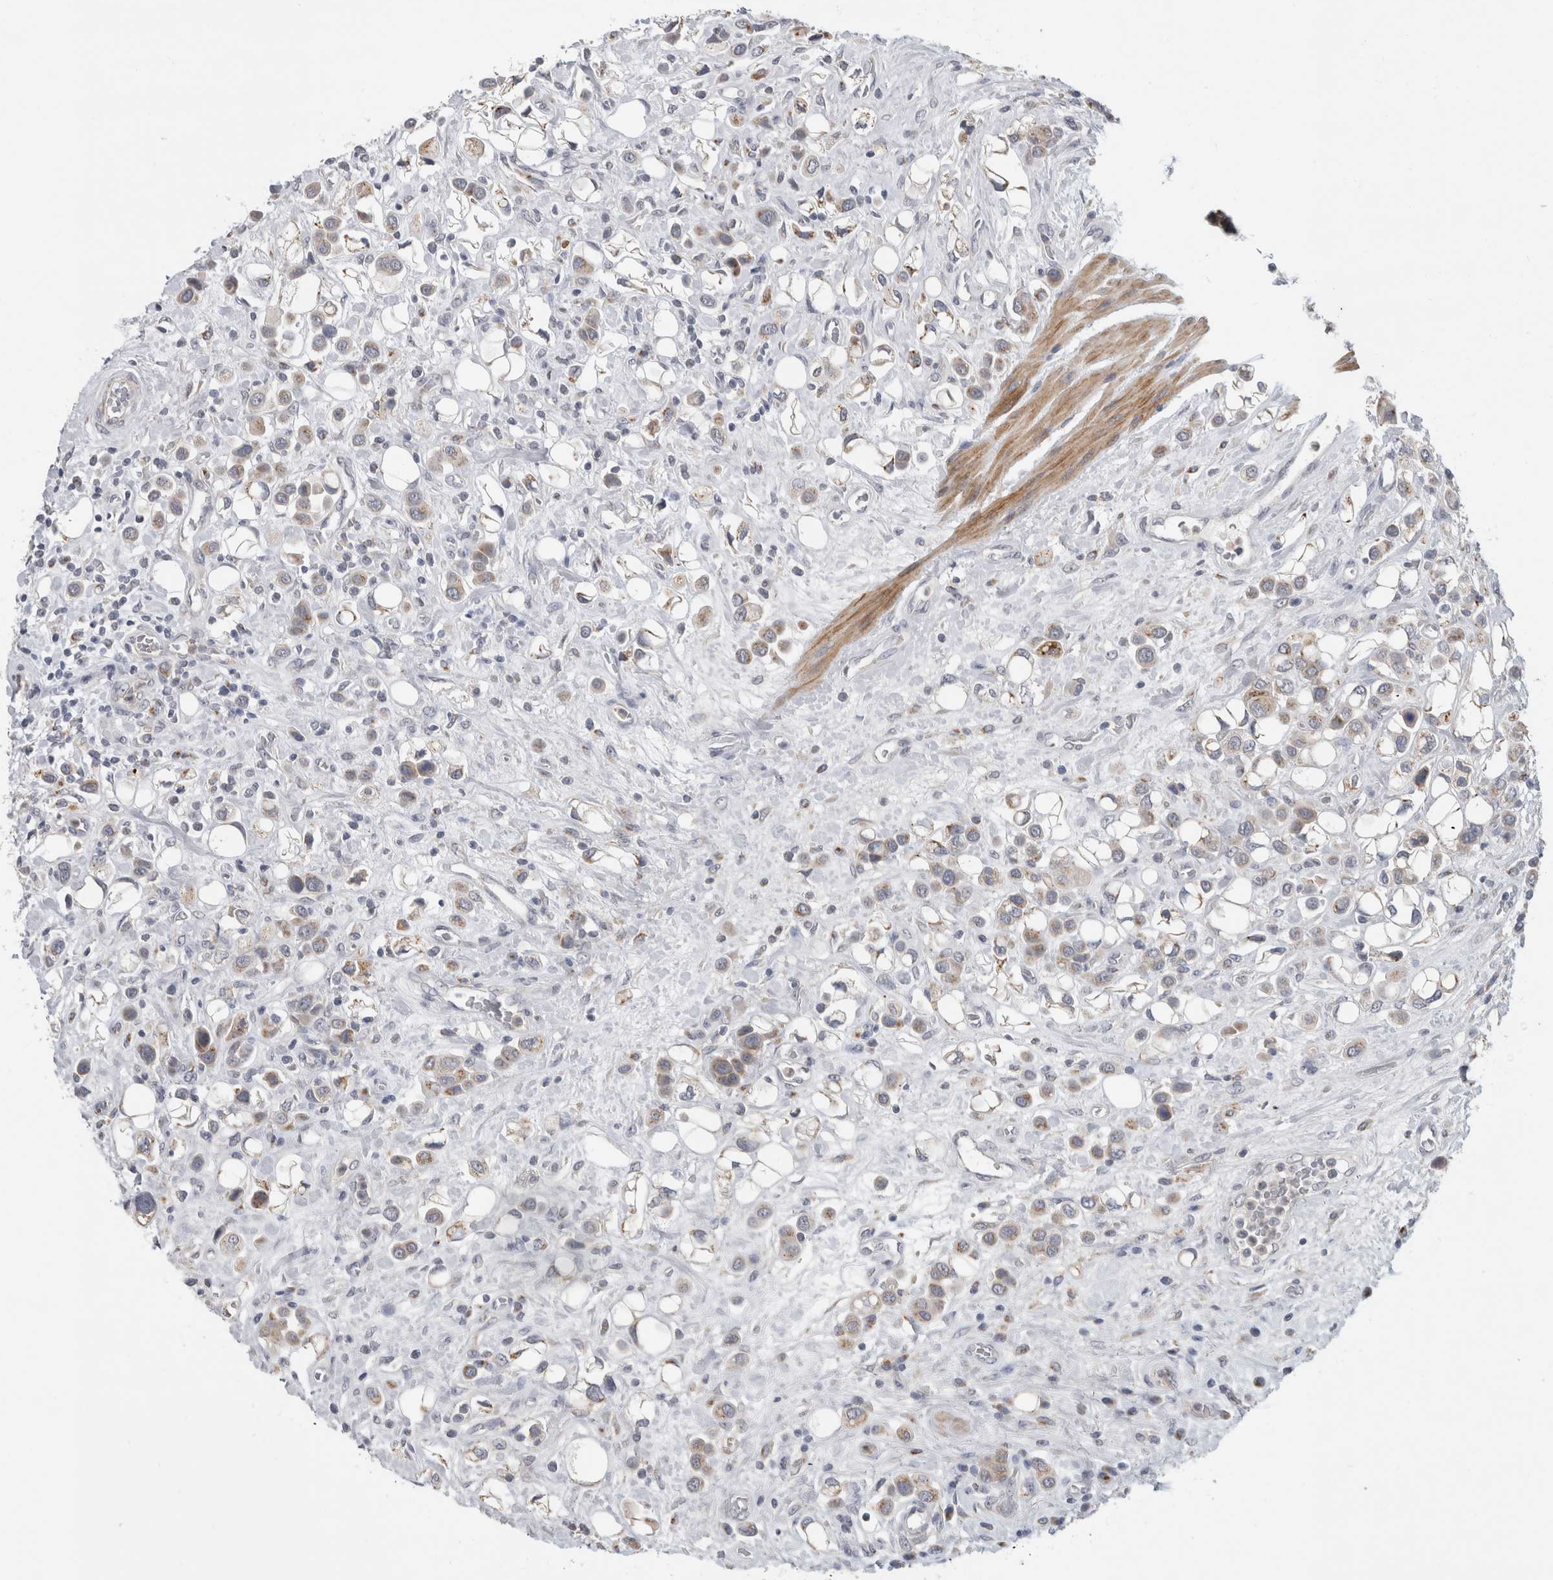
{"staining": {"intensity": "moderate", "quantity": "<25%", "location": "cytoplasmic/membranous"}, "tissue": "urothelial cancer", "cell_type": "Tumor cells", "image_type": "cancer", "snomed": [{"axis": "morphology", "description": "Urothelial carcinoma, High grade"}, {"axis": "topography", "description": "Urinary bladder"}], "caption": "About <25% of tumor cells in human urothelial cancer show moderate cytoplasmic/membranous protein staining as visualized by brown immunohistochemical staining.", "gene": "MGAT1", "patient": {"sex": "male", "age": 50}}